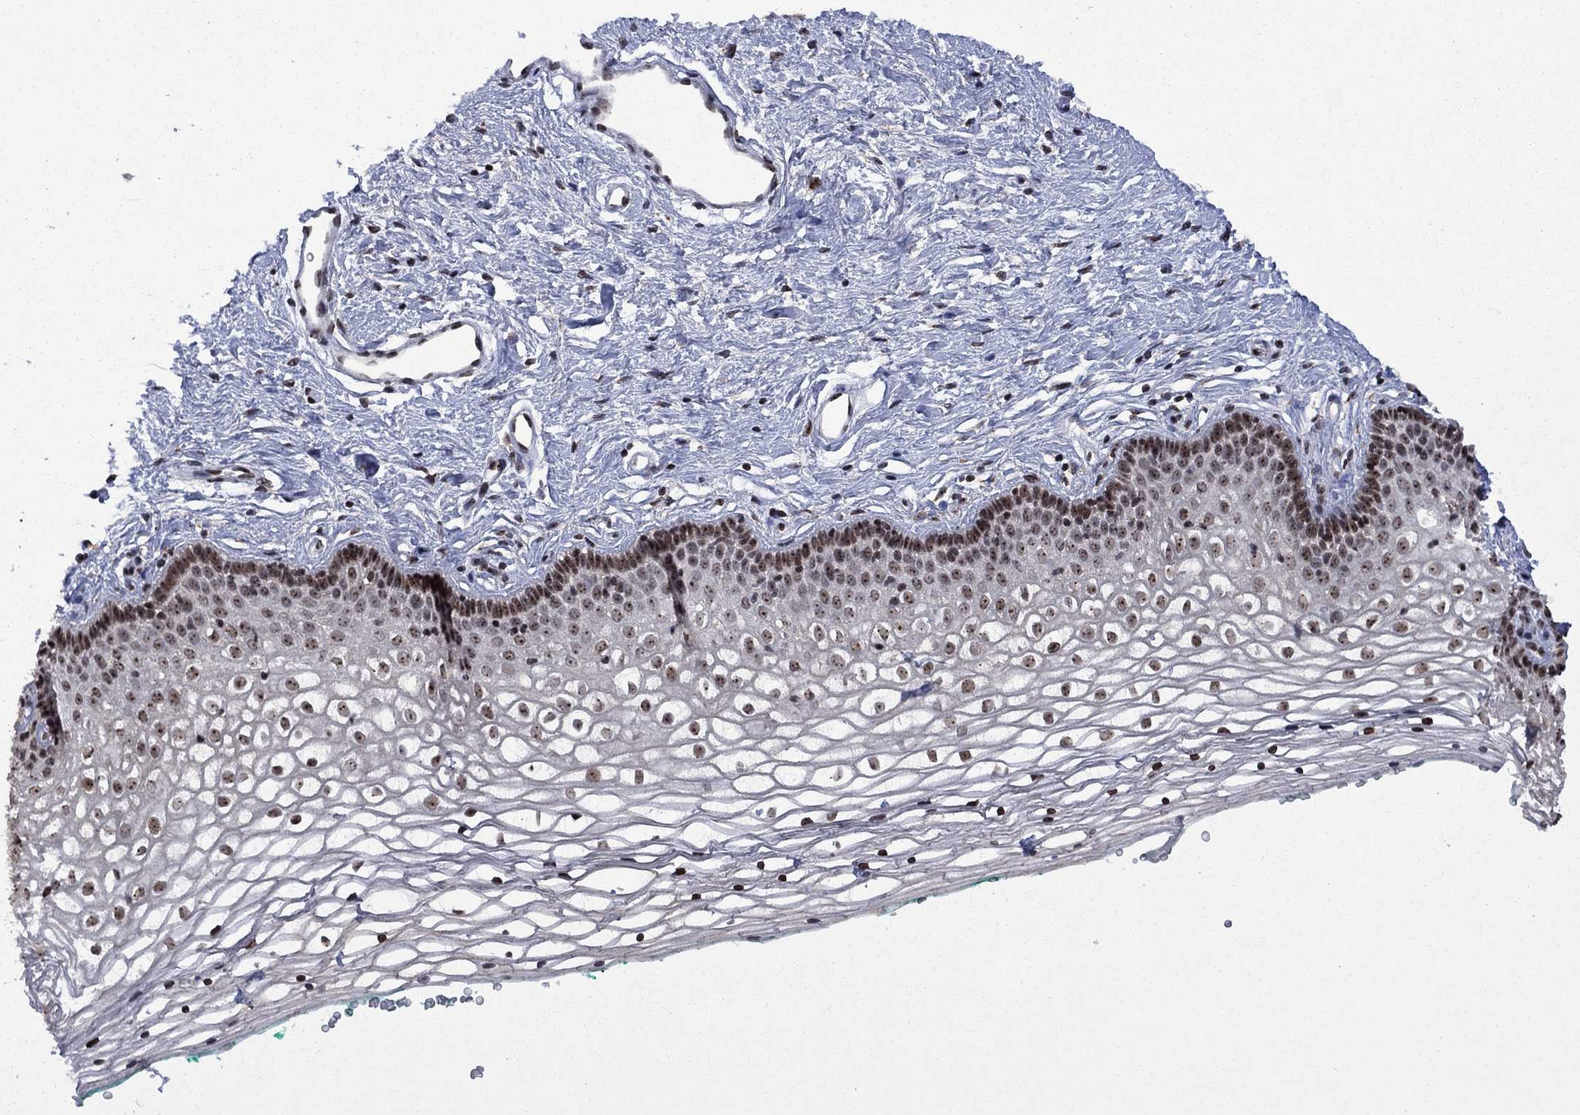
{"staining": {"intensity": "moderate", "quantity": ">75%", "location": "nuclear"}, "tissue": "vagina", "cell_type": "Squamous epithelial cells", "image_type": "normal", "snomed": [{"axis": "morphology", "description": "Normal tissue, NOS"}, {"axis": "topography", "description": "Vagina"}], "caption": "IHC of normal human vagina demonstrates medium levels of moderate nuclear staining in approximately >75% of squamous epithelial cells.", "gene": "FBLL1", "patient": {"sex": "female", "age": 36}}